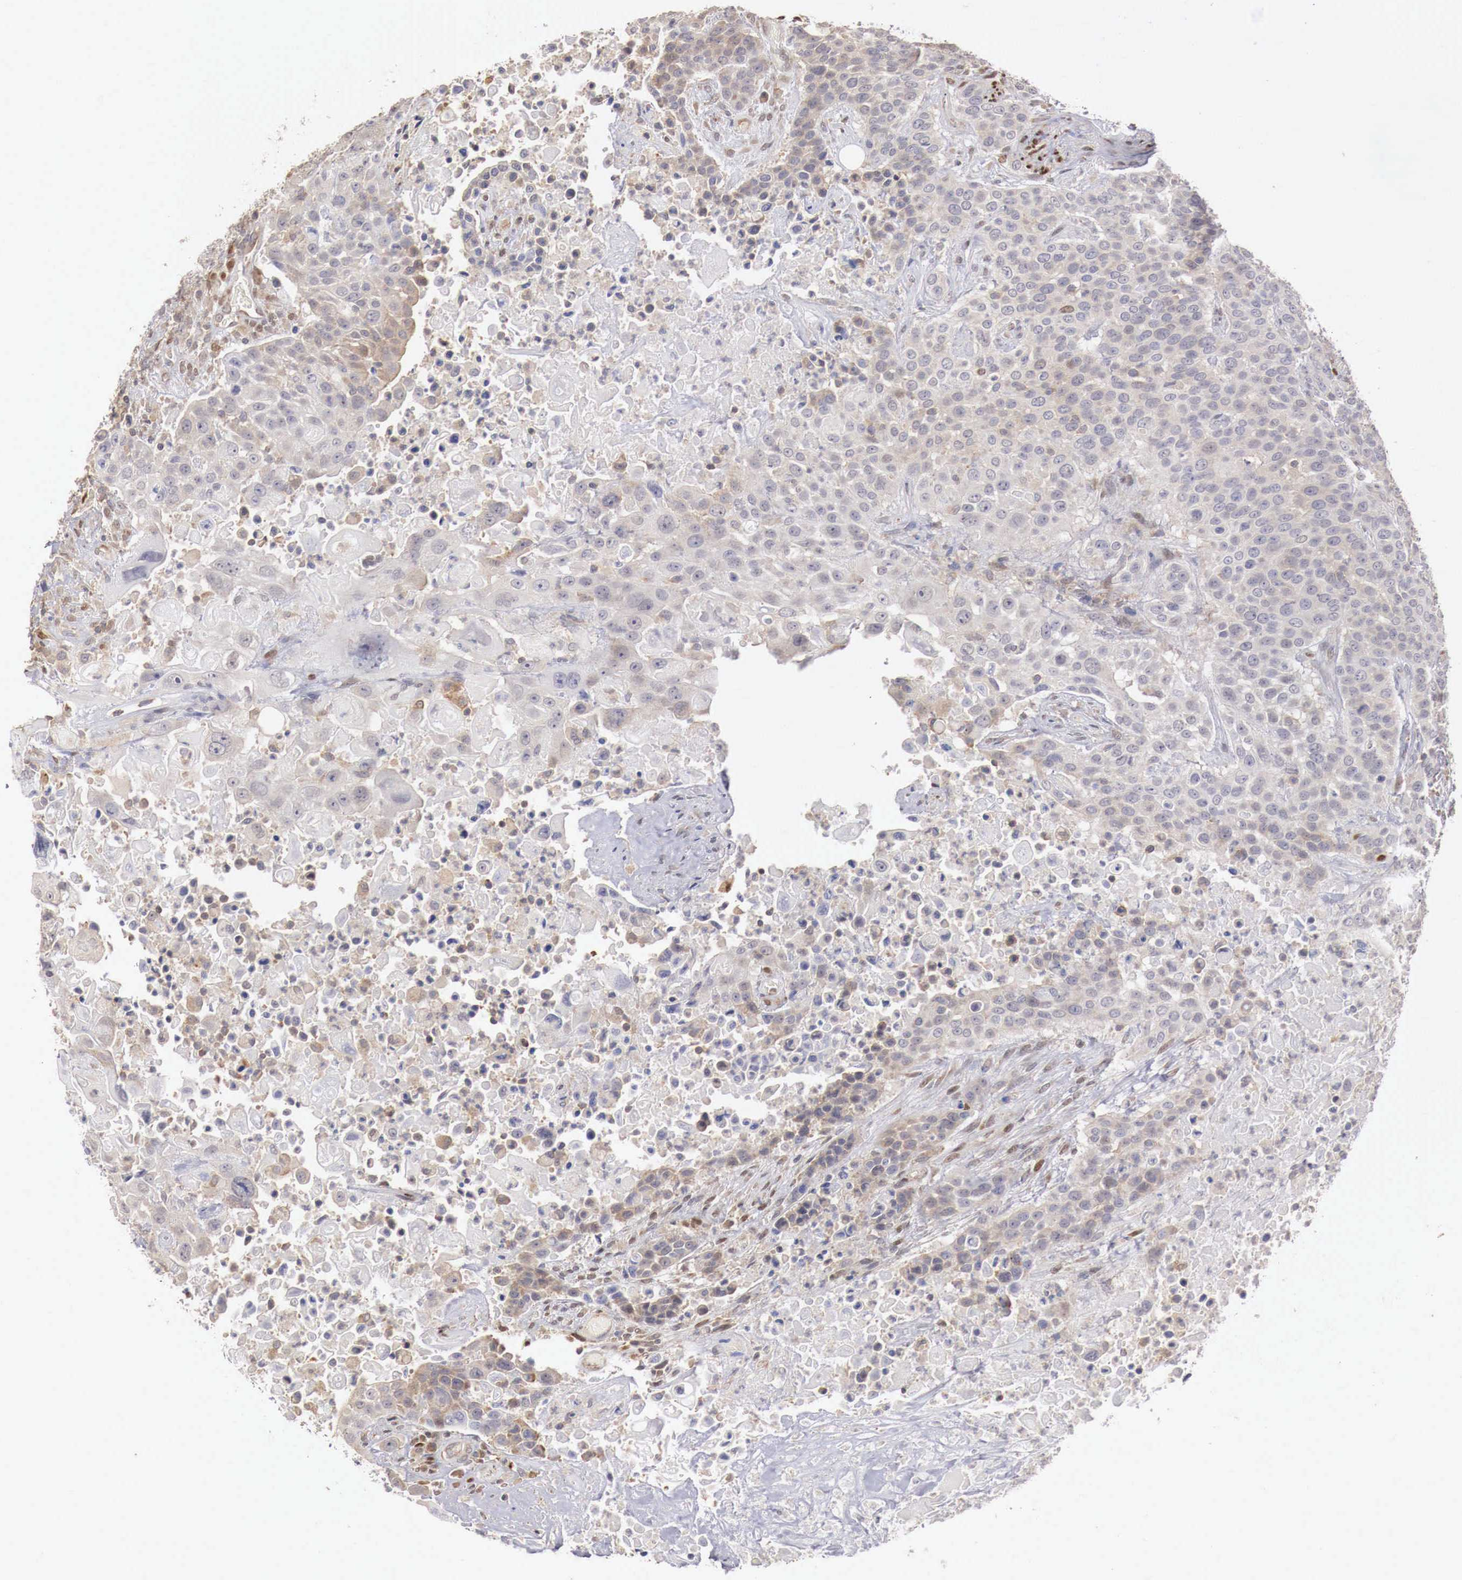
{"staining": {"intensity": "negative", "quantity": "none", "location": "none"}, "tissue": "urothelial cancer", "cell_type": "Tumor cells", "image_type": "cancer", "snomed": [{"axis": "morphology", "description": "Urothelial carcinoma, High grade"}, {"axis": "topography", "description": "Urinary bladder"}], "caption": "Photomicrograph shows no protein positivity in tumor cells of urothelial carcinoma (high-grade) tissue.", "gene": "KHDRBS2", "patient": {"sex": "male", "age": 74}}